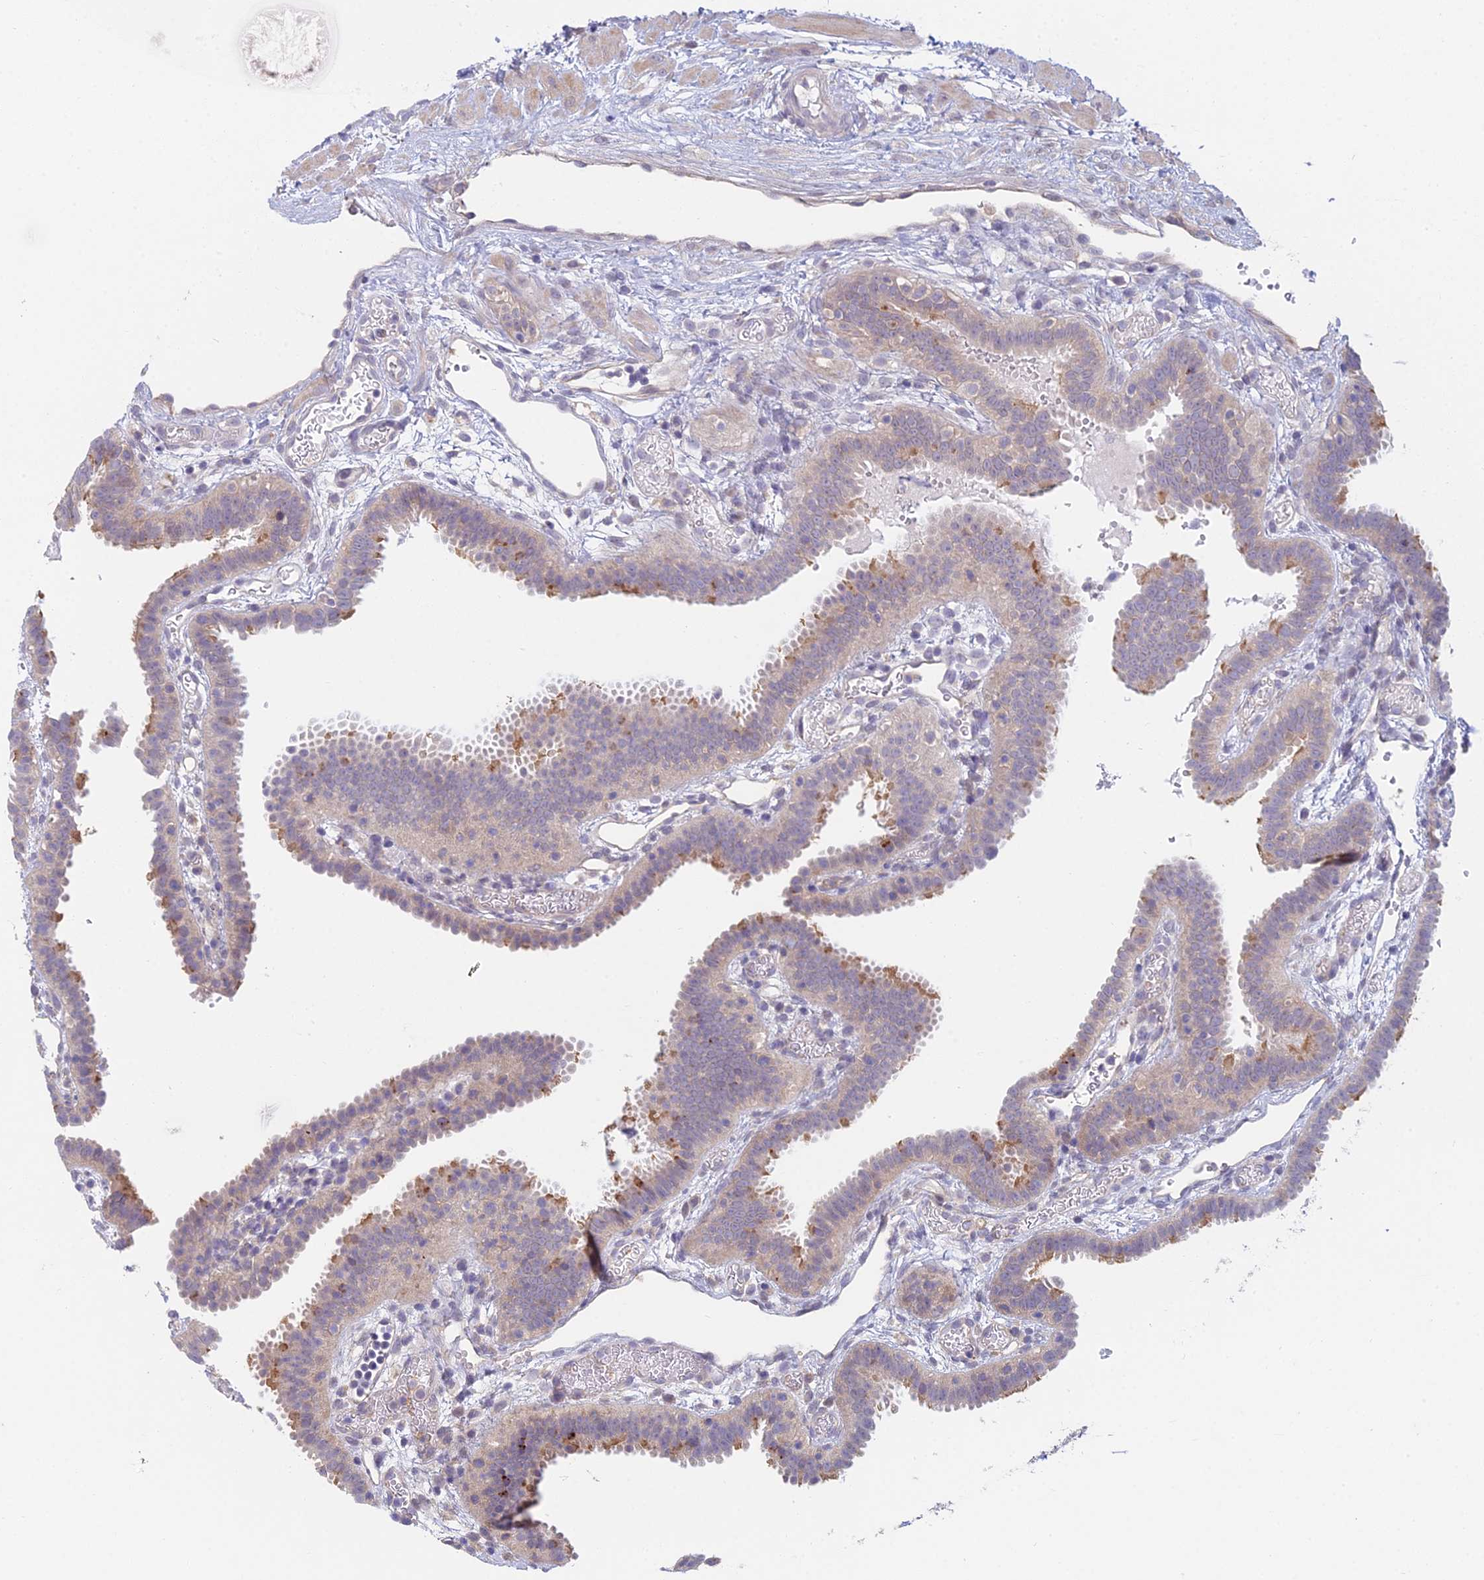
{"staining": {"intensity": "strong", "quantity": "<25%", "location": "cytoplasmic/membranous"}, "tissue": "fallopian tube", "cell_type": "Glandular cells", "image_type": "normal", "snomed": [{"axis": "morphology", "description": "Normal tissue, NOS"}, {"axis": "topography", "description": "Fallopian tube"}], "caption": "The image displays immunohistochemical staining of benign fallopian tube. There is strong cytoplasmic/membranous expression is present in about <25% of glandular cells.", "gene": "METTL26", "patient": {"sex": "female", "age": 37}}